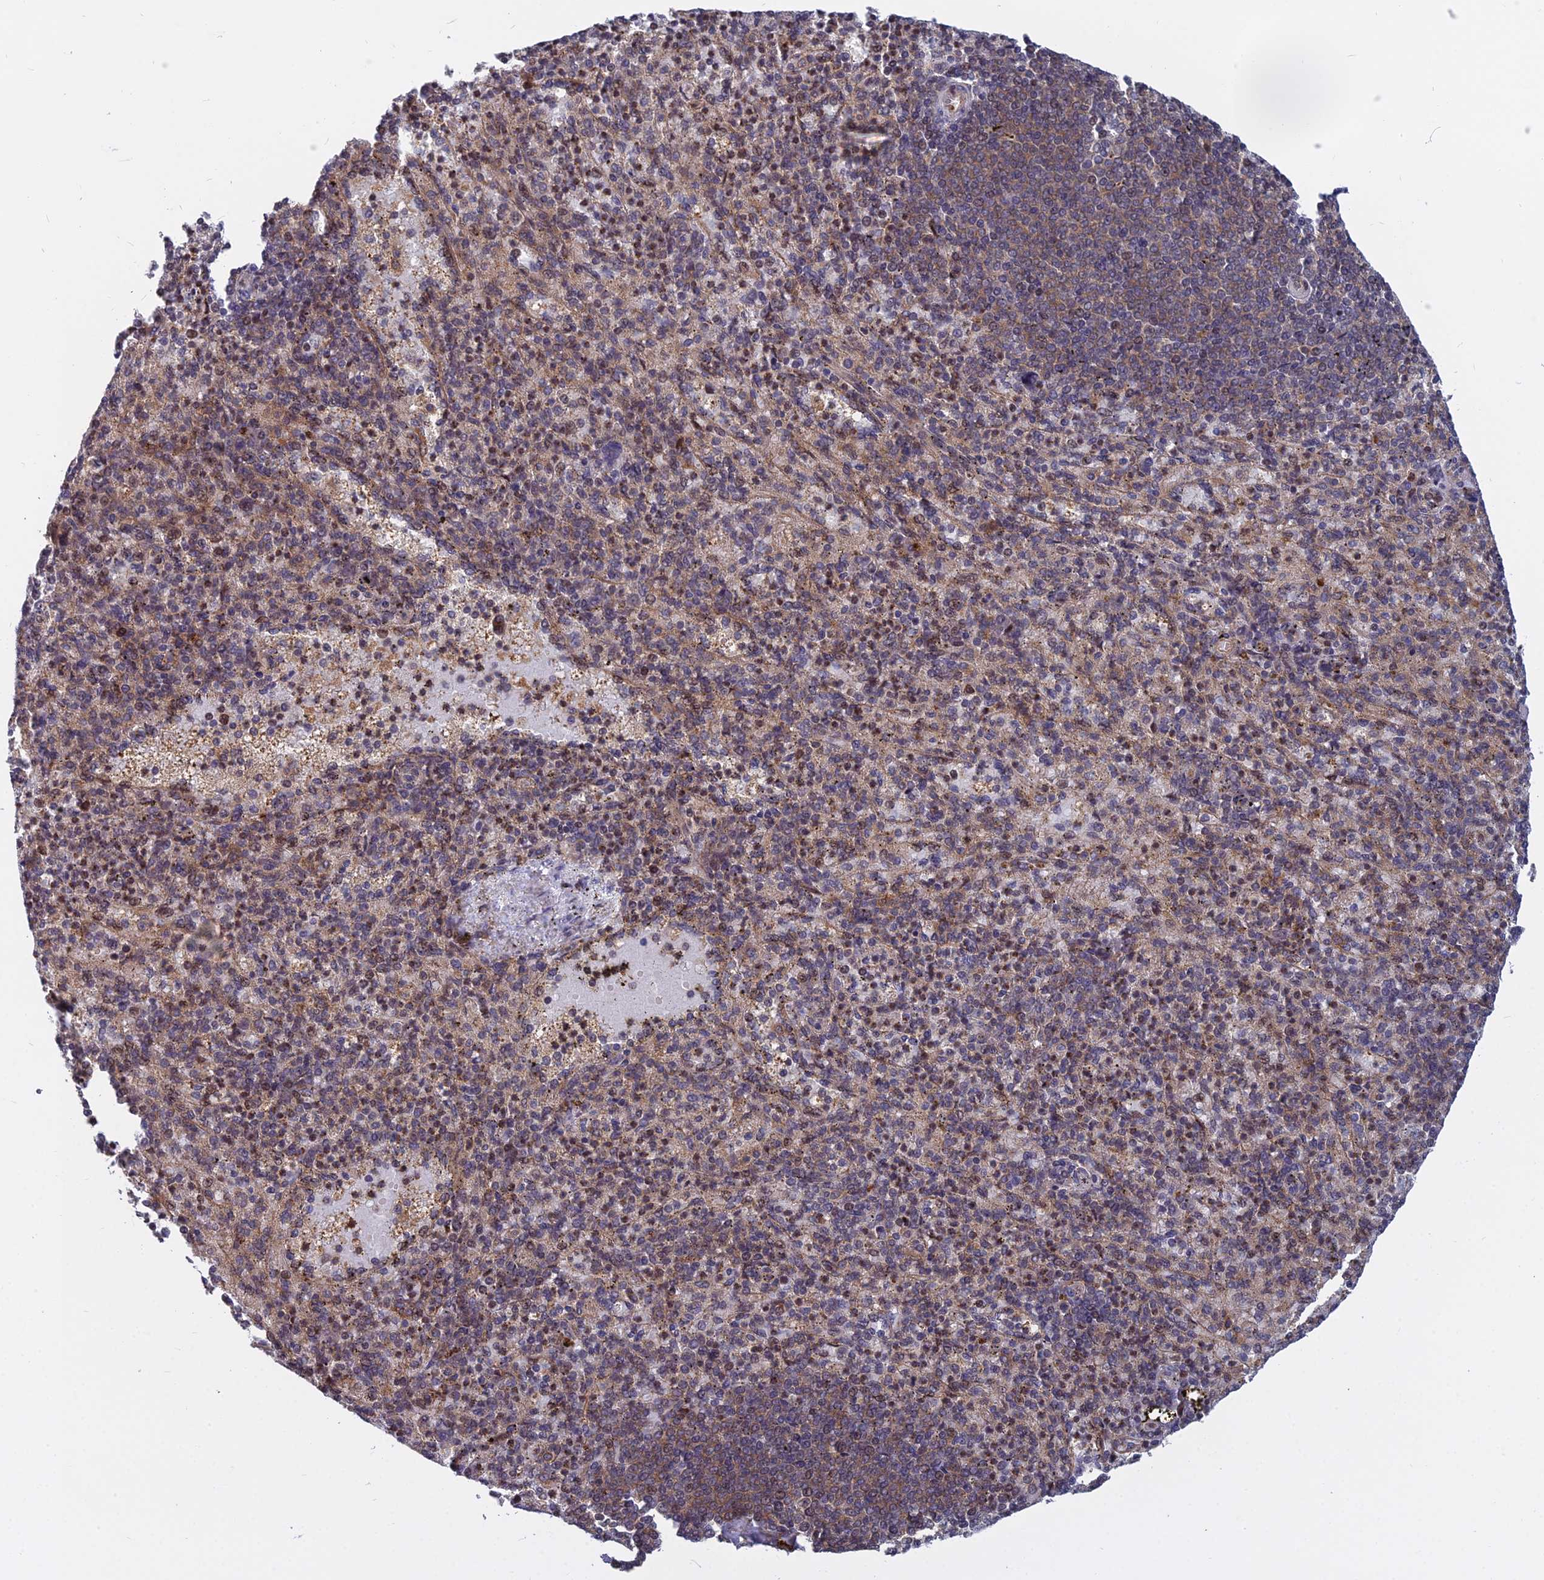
{"staining": {"intensity": "moderate", "quantity": "25%-75%", "location": "cytoplasmic/membranous,nuclear"}, "tissue": "spleen", "cell_type": "Cells in red pulp", "image_type": "normal", "snomed": [{"axis": "morphology", "description": "Normal tissue, NOS"}, {"axis": "topography", "description": "Spleen"}], "caption": "Immunohistochemical staining of benign spleen exhibits 25%-75% levels of moderate cytoplasmic/membranous,nuclear protein expression in about 25%-75% of cells in red pulp.", "gene": "COMMD2", "patient": {"sex": "female", "age": 74}}